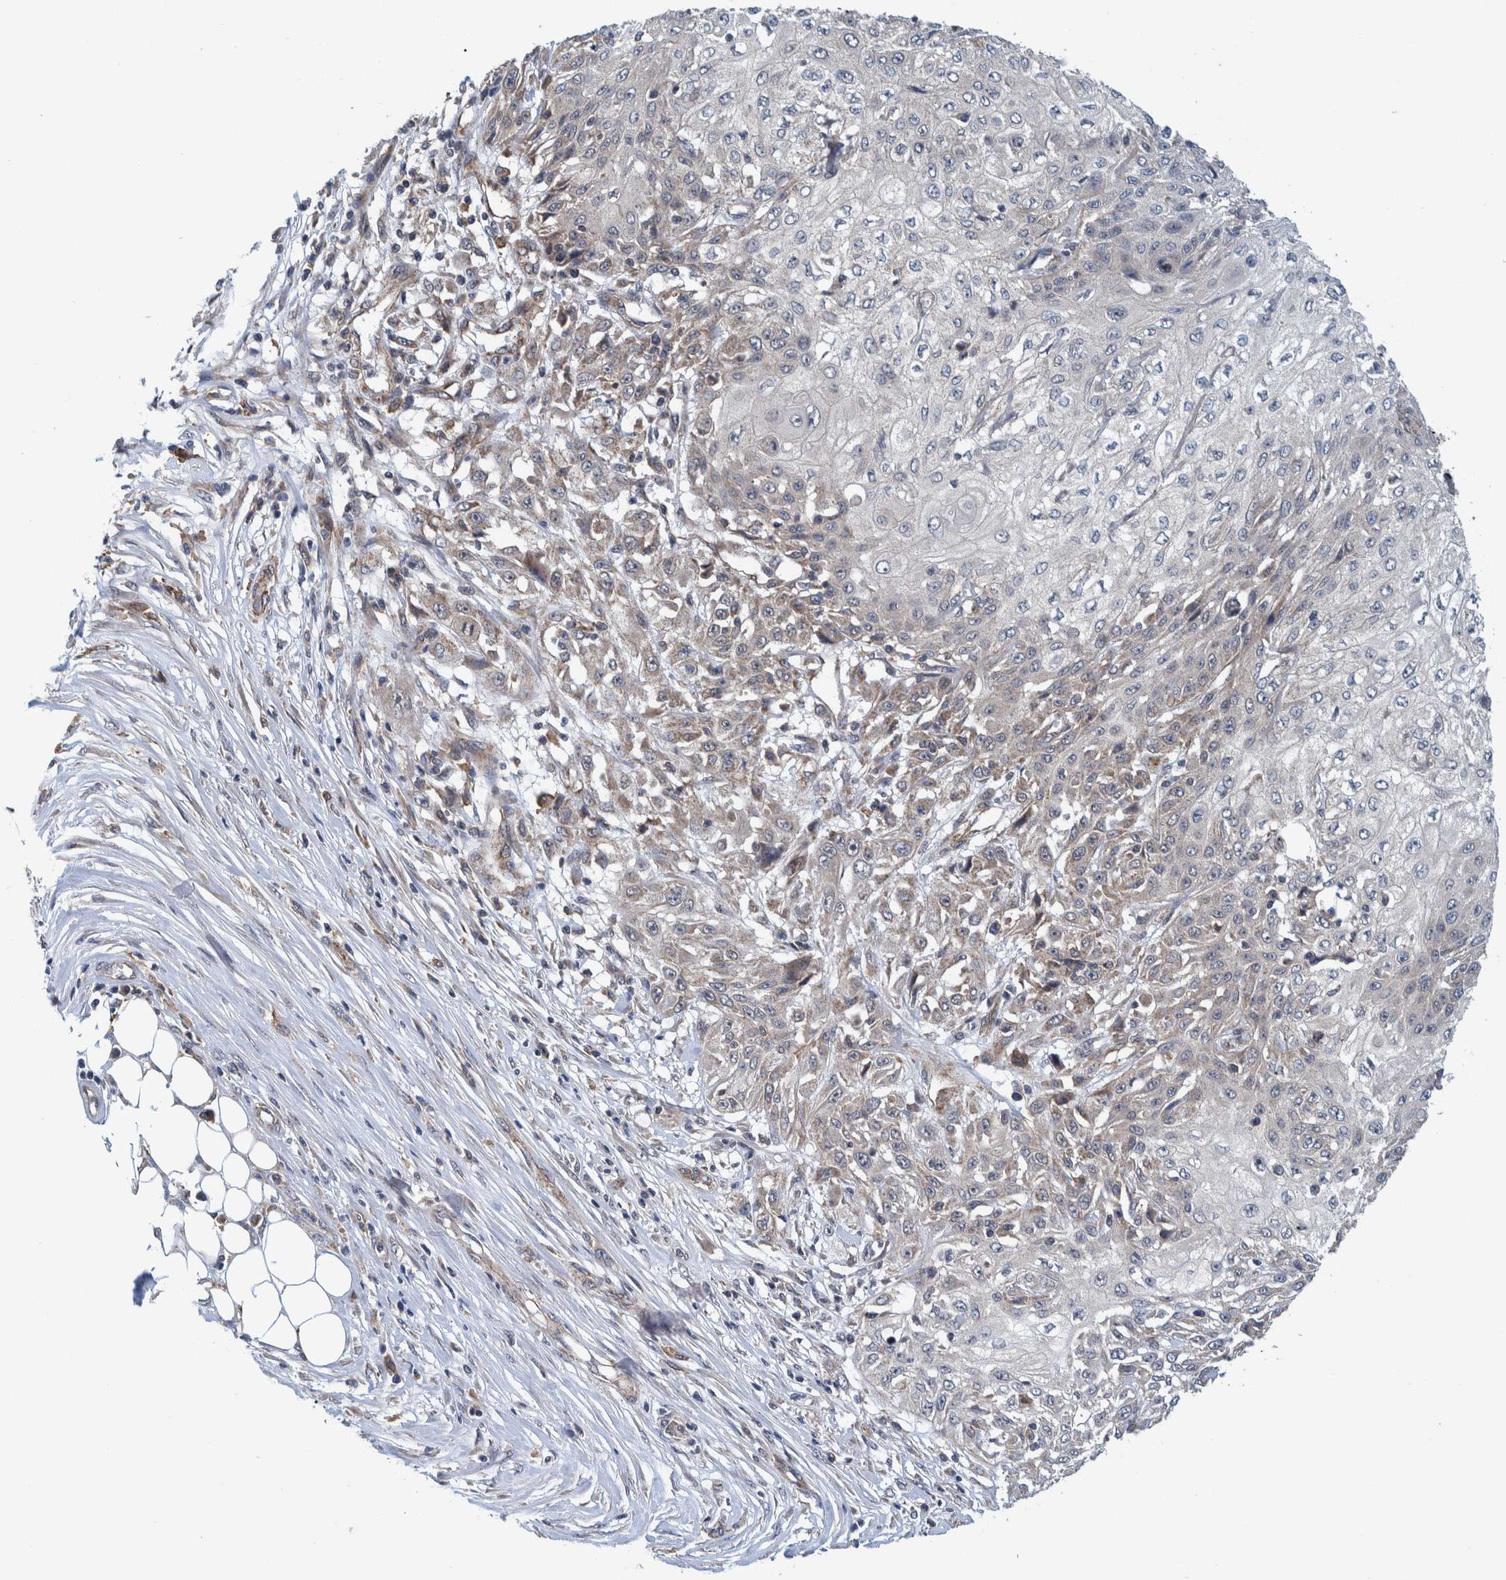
{"staining": {"intensity": "weak", "quantity": "<25%", "location": "cytoplasmic/membranous"}, "tissue": "skin cancer", "cell_type": "Tumor cells", "image_type": "cancer", "snomed": [{"axis": "morphology", "description": "Squamous cell carcinoma, NOS"}, {"axis": "morphology", "description": "Squamous cell carcinoma, metastatic, NOS"}, {"axis": "topography", "description": "Skin"}, {"axis": "topography", "description": "Lymph node"}], "caption": "Human skin metastatic squamous cell carcinoma stained for a protein using immunohistochemistry (IHC) shows no expression in tumor cells.", "gene": "MRPS7", "patient": {"sex": "male", "age": 75}}